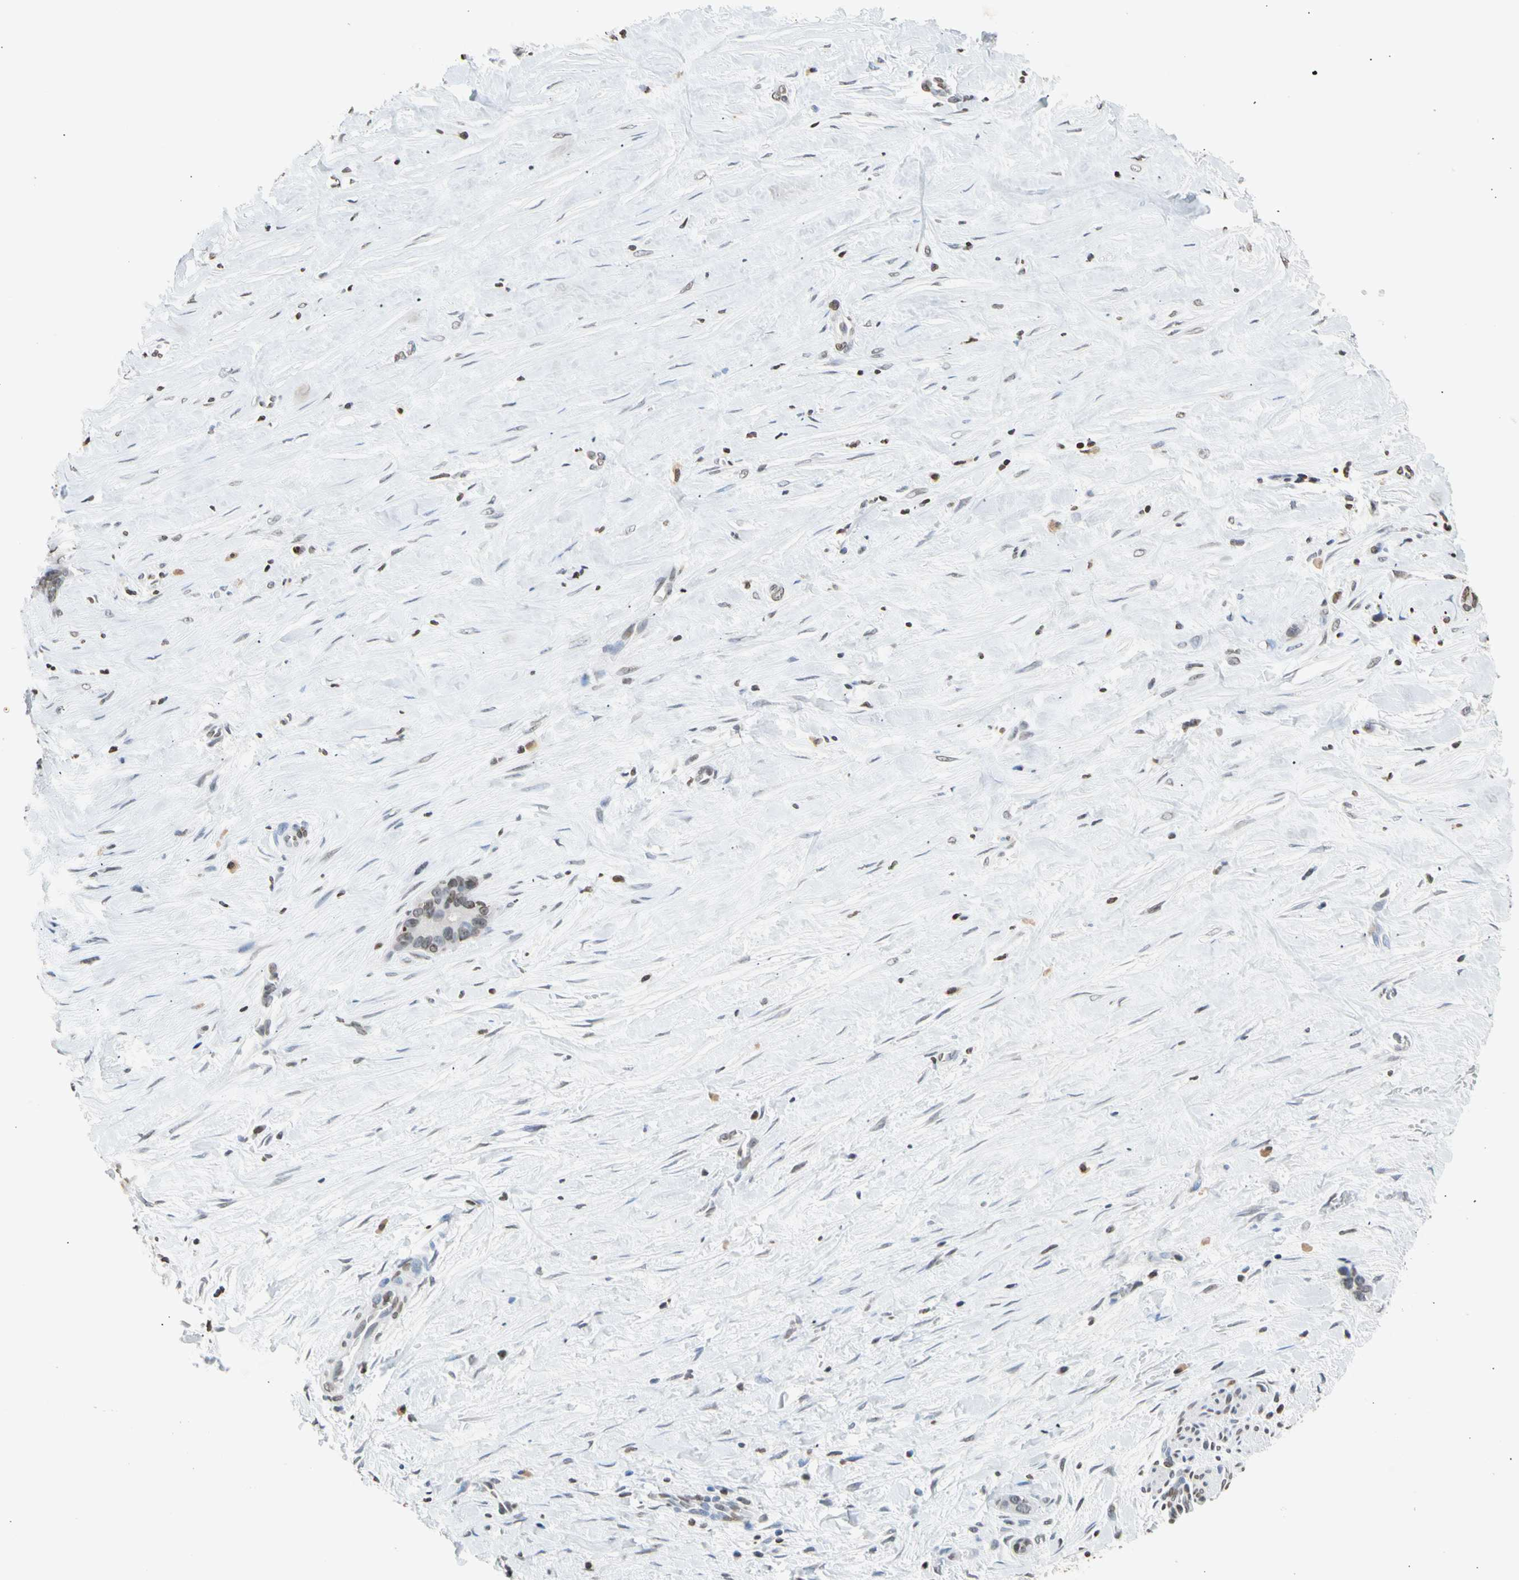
{"staining": {"intensity": "weak", "quantity": "<25%", "location": "nuclear"}, "tissue": "liver cancer", "cell_type": "Tumor cells", "image_type": "cancer", "snomed": [{"axis": "morphology", "description": "Cholangiocarcinoma"}, {"axis": "topography", "description": "Liver"}], "caption": "IHC micrograph of neoplastic tissue: cholangiocarcinoma (liver) stained with DAB (3,3'-diaminobenzidine) demonstrates no significant protein expression in tumor cells.", "gene": "GPX4", "patient": {"sex": "female", "age": 55}}